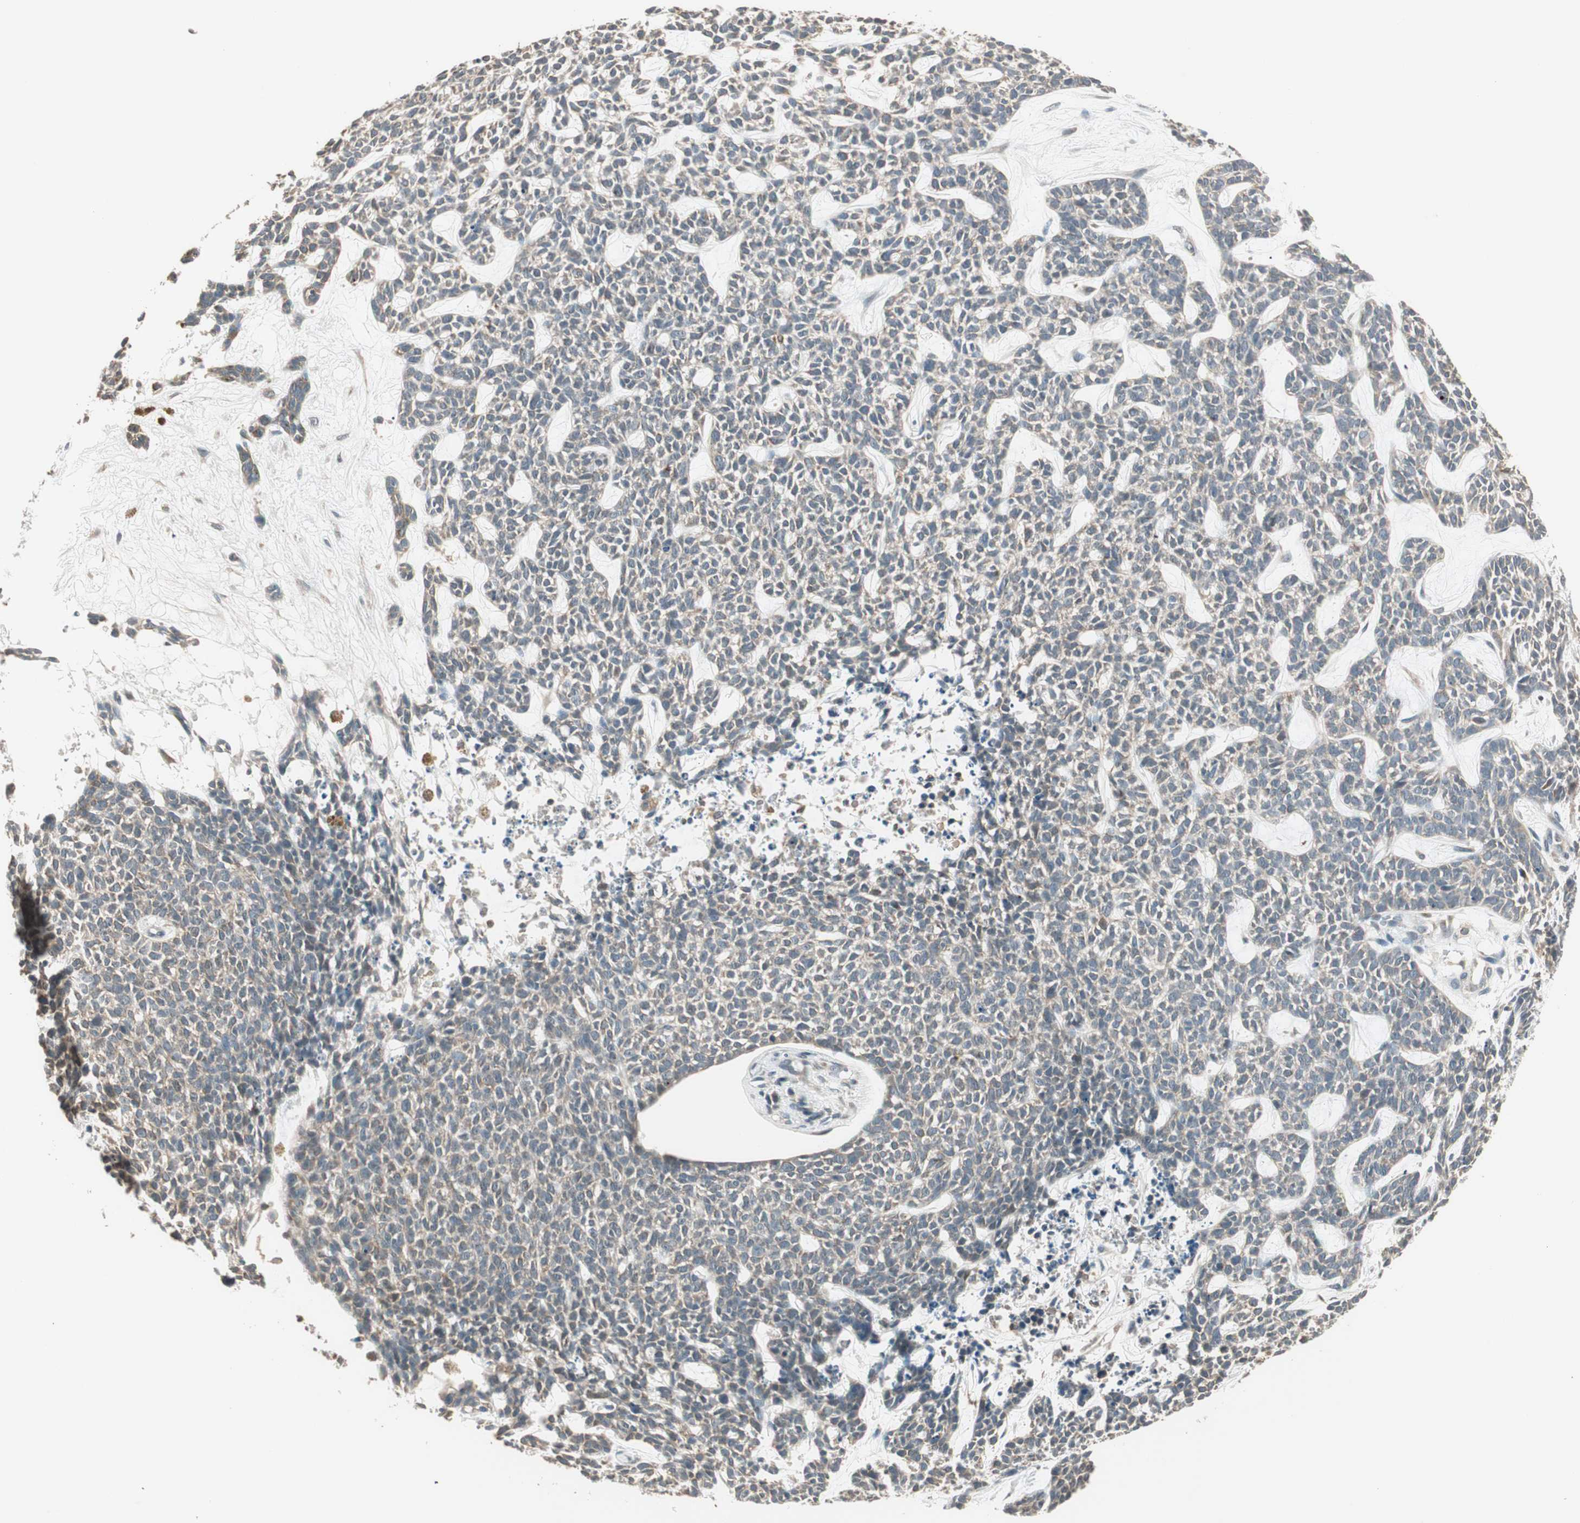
{"staining": {"intensity": "weak", "quantity": "<25%", "location": "cytoplasmic/membranous"}, "tissue": "skin cancer", "cell_type": "Tumor cells", "image_type": "cancer", "snomed": [{"axis": "morphology", "description": "Basal cell carcinoma"}, {"axis": "topography", "description": "Skin"}], "caption": "This is a micrograph of immunohistochemistry (IHC) staining of basal cell carcinoma (skin), which shows no staining in tumor cells. The staining is performed using DAB brown chromogen with nuclei counter-stained in using hematoxylin.", "gene": "TRIM21", "patient": {"sex": "female", "age": 84}}